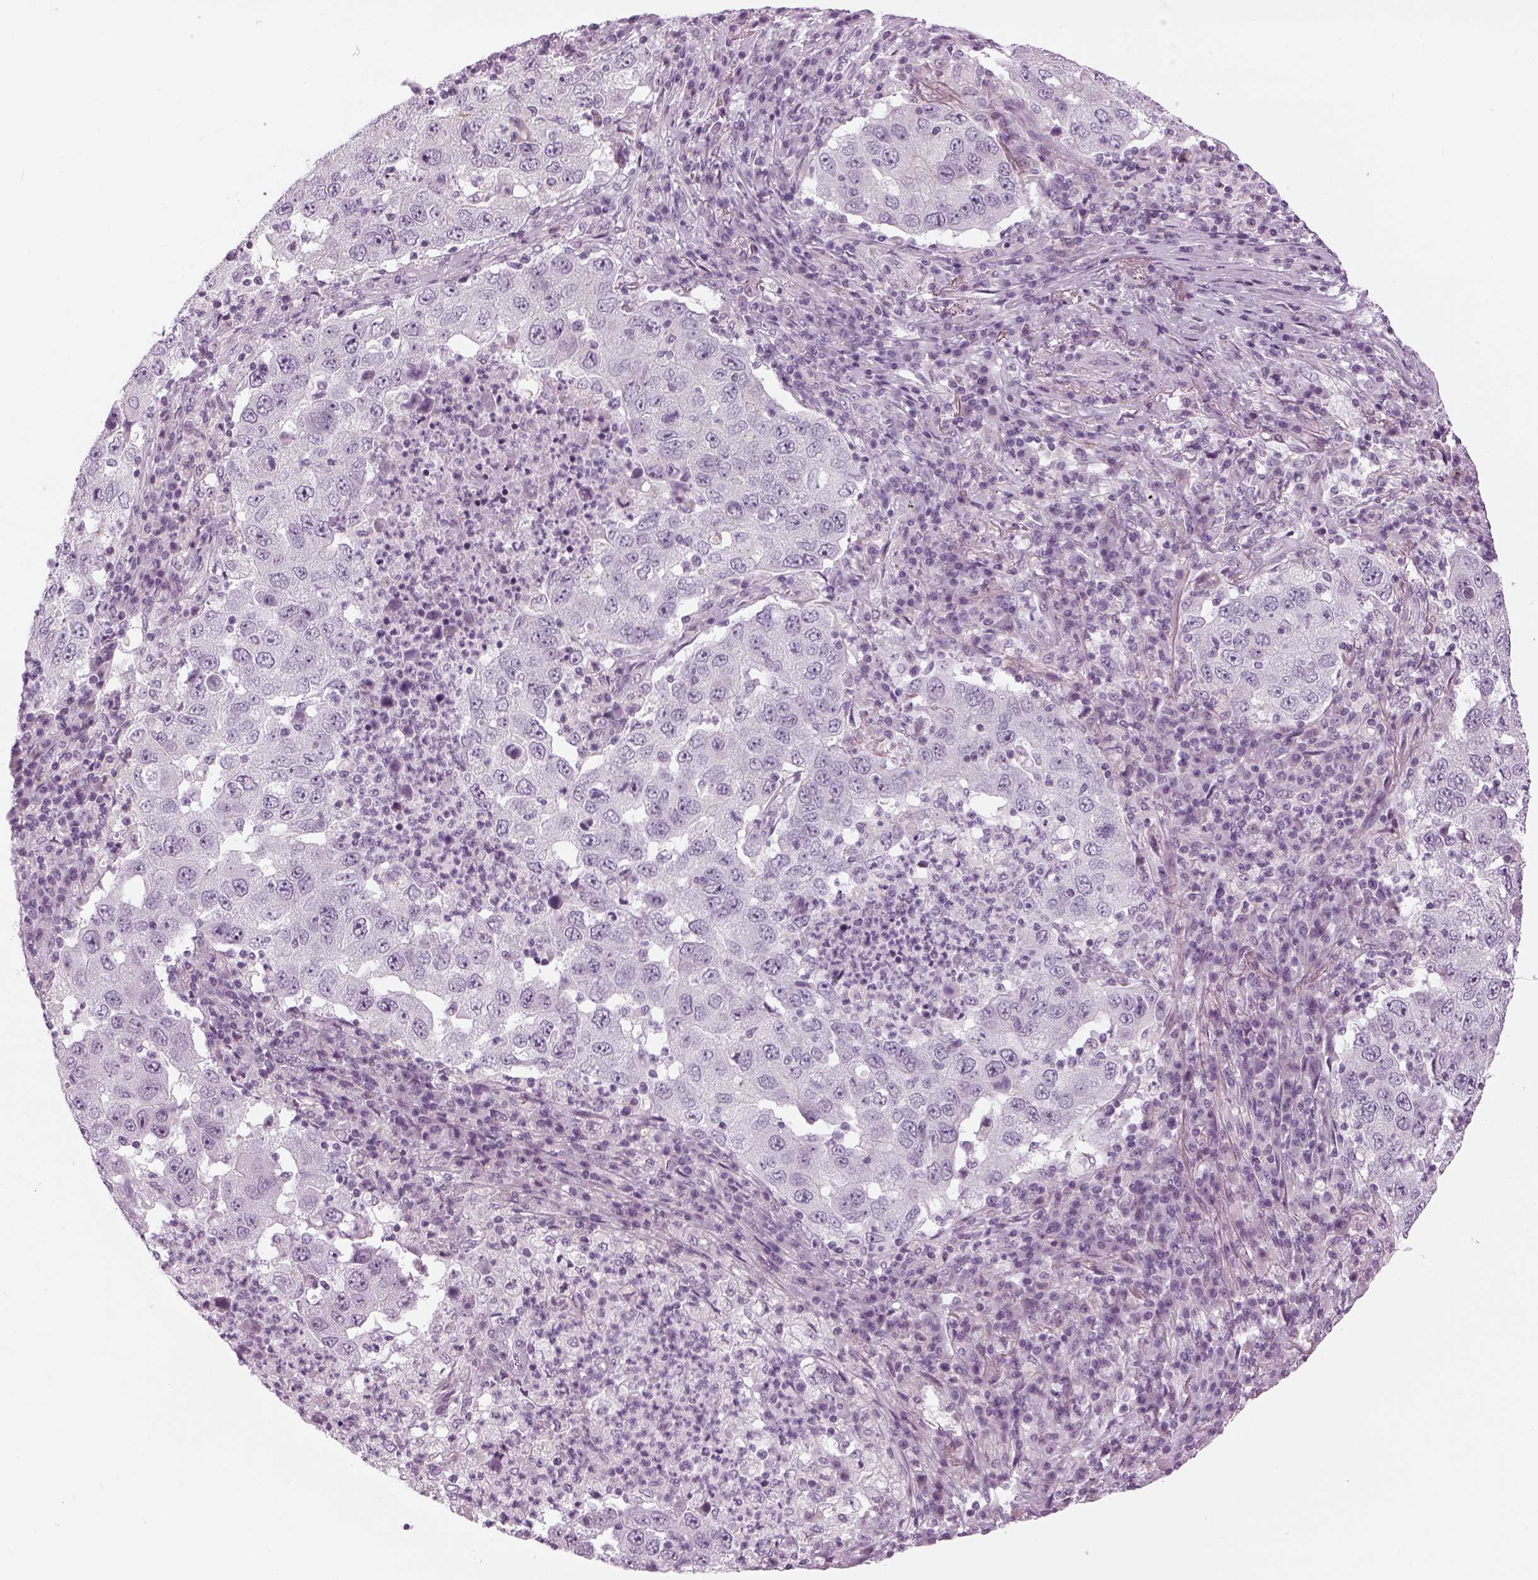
{"staining": {"intensity": "negative", "quantity": "none", "location": "none"}, "tissue": "lung cancer", "cell_type": "Tumor cells", "image_type": "cancer", "snomed": [{"axis": "morphology", "description": "Adenocarcinoma, NOS"}, {"axis": "topography", "description": "Lung"}], "caption": "A high-resolution image shows immunohistochemistry staining of lung cancer, which exhibits no significant expression in tumor cells. (Immunohistochemistry (ihc), brightfield microscopy, high magnification).", "gene": "LRRIQ3", "patient": {"sex": "male", "age": 73}}